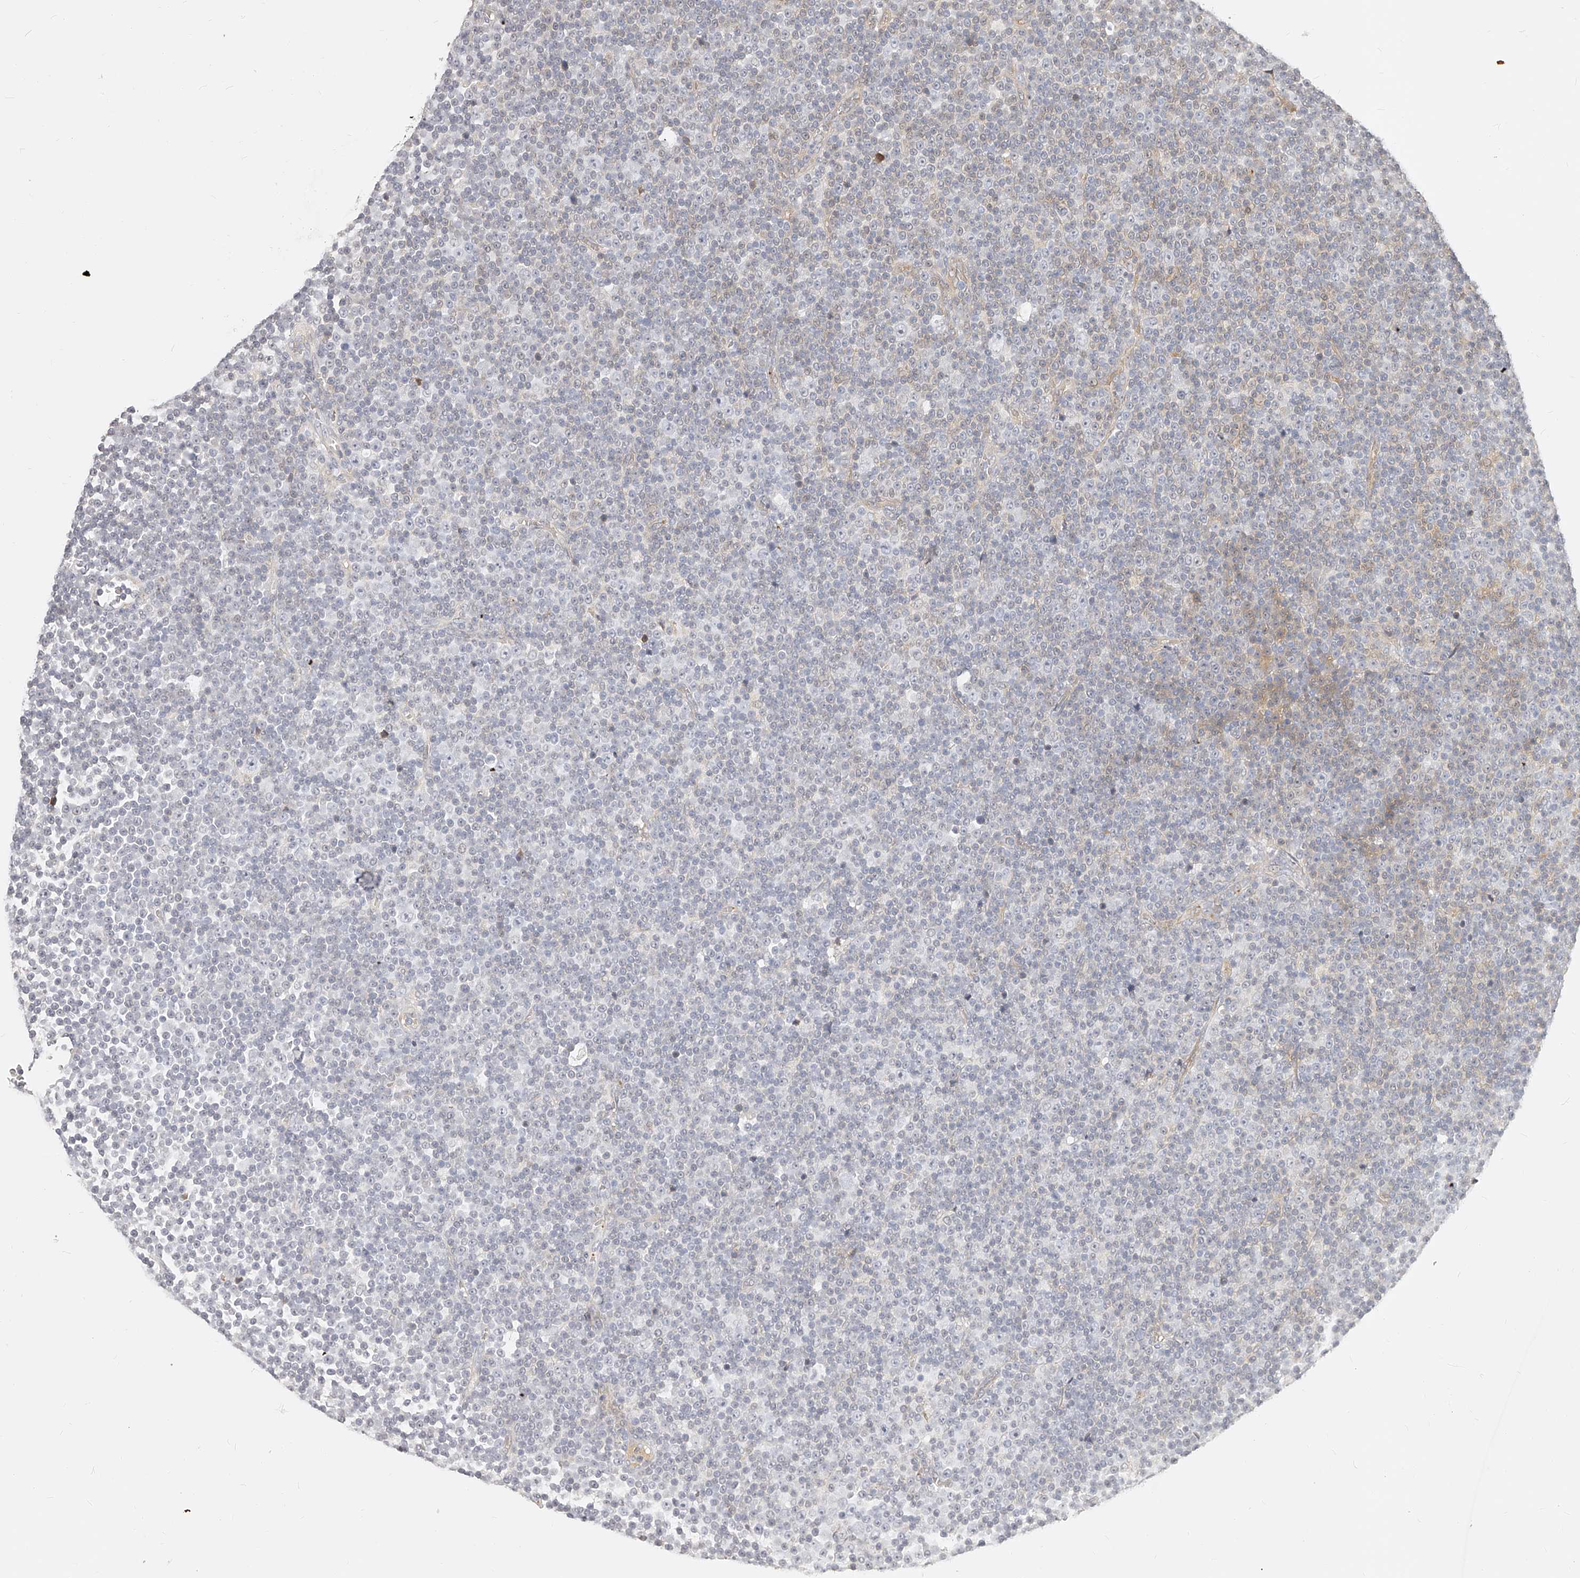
{"staining": {"intensity": "negative", "quantity": "none", "location": "none"}, "tissue": "lymphoma", "cell_type": "Tumor cells", "image_type": "cancer", "snomed": [{"axis": "morphology", "description": "Malignant lymphoma, non-Hodgkin's type, Low grade"}, {"axis": "topography", "description": "Lymph node"}], "caption": "A high-resolution micrograph shows immunohistochemistry staining of low-grade malignant lymphoma, non-Hodgkin's type, which demonstrates no significant positivity in tumor cells.", "gene": "ITGB3", "patient": {"sex": "female", "age": 67}}